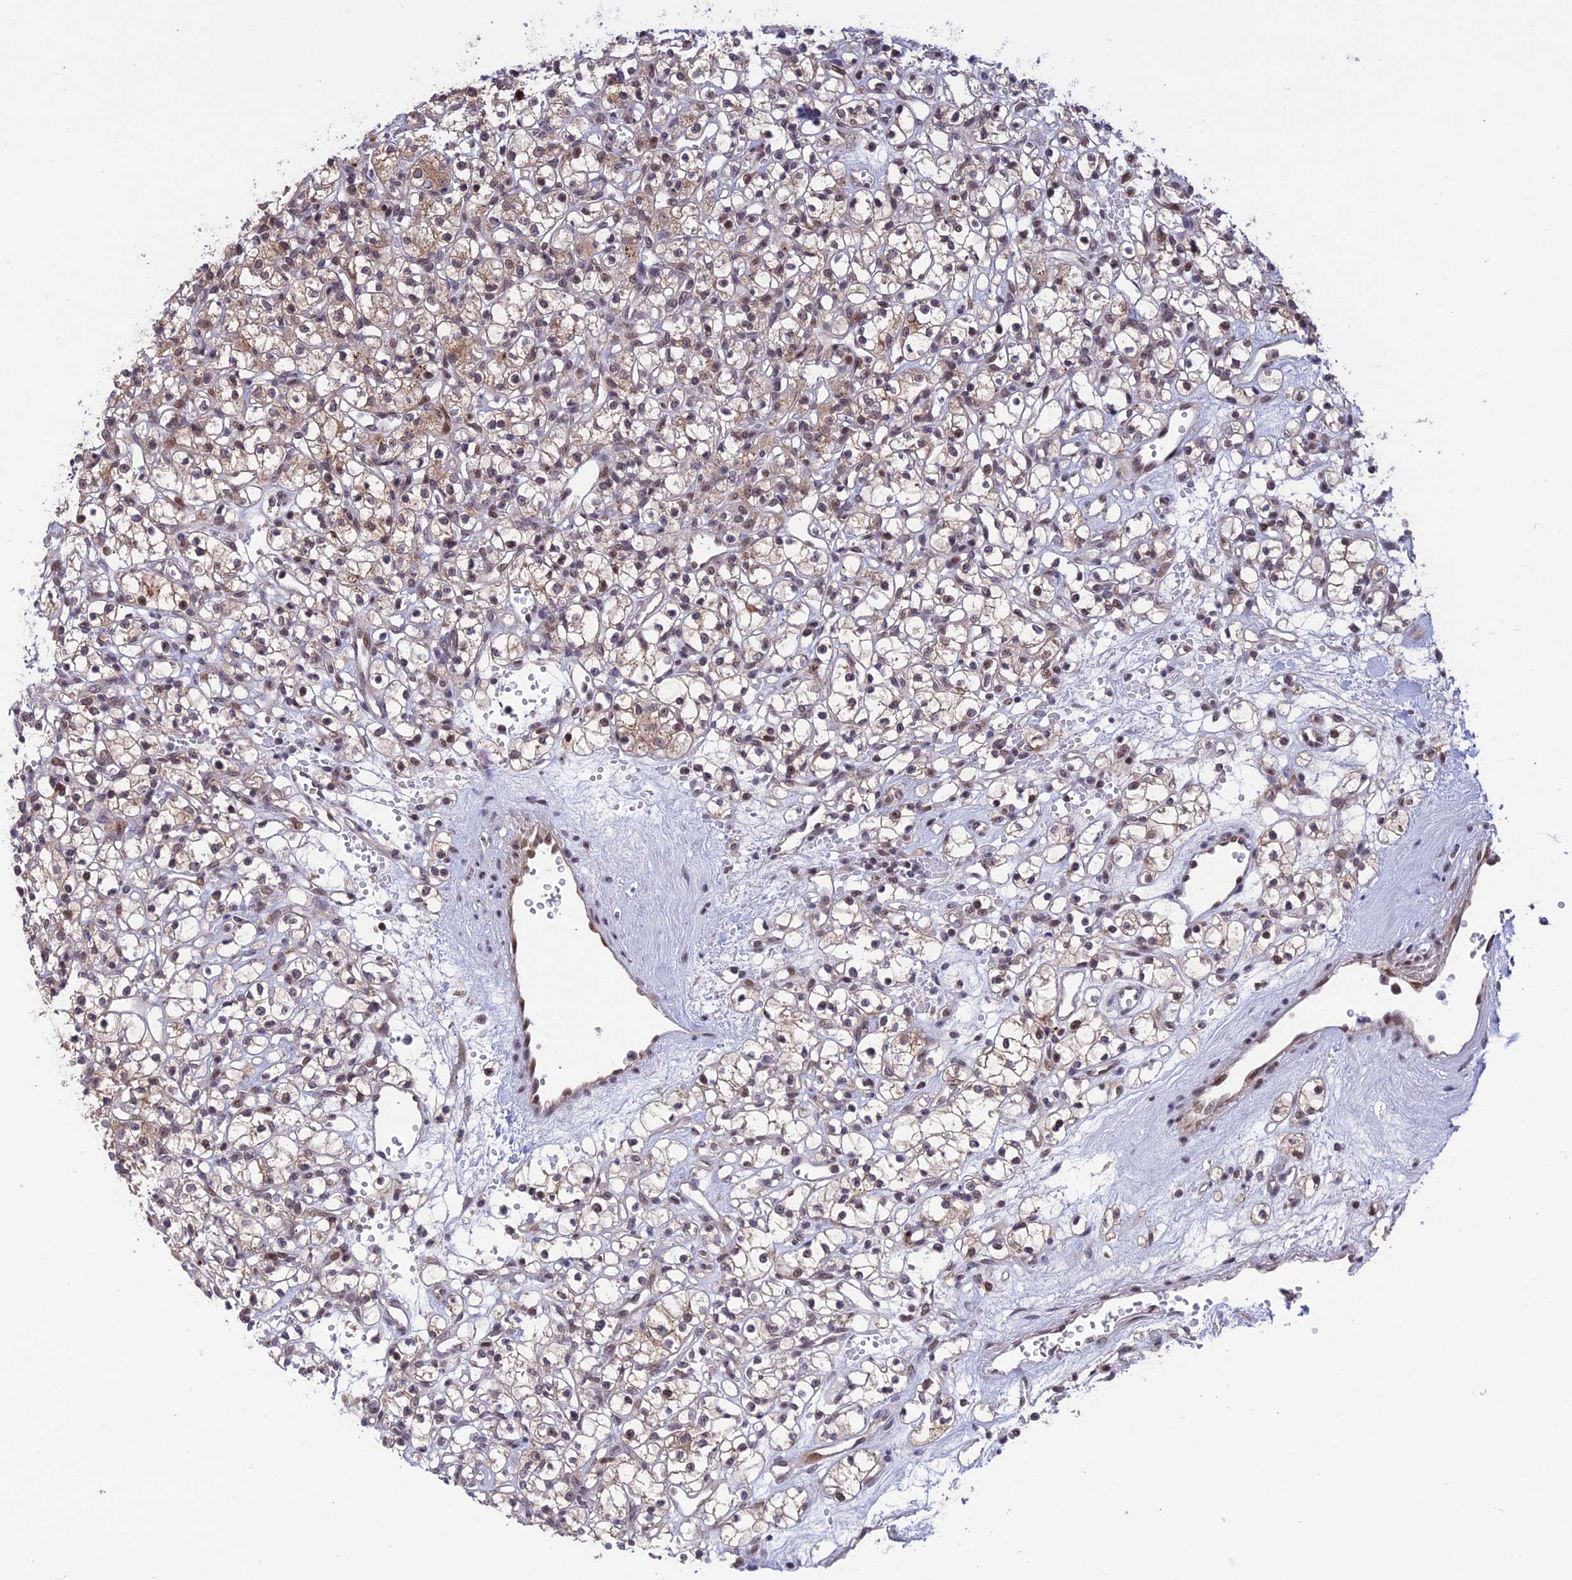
{"staining": {"intensity": "moderate", "quantity": "25%-75%", "location": "cytoplasmic/membranous,nuclear"}, "tissue": "renal cancer", "cell_type": "Tumor cells", "image_type": "cancer", "snomed": [{"axis": "morphology", "description": "Adenocarcinoma, NOS"}, {"axis": "topography", "description": "Kidney"}], "caption": "Protein staining demonstrates moderate cytoplasmic/membranous and nuclear positivity in approximately 25%-75% of tumor cells in renal cancer.", "gene": "POLR2C", "patient": {"sex": "female", "age": 59}}